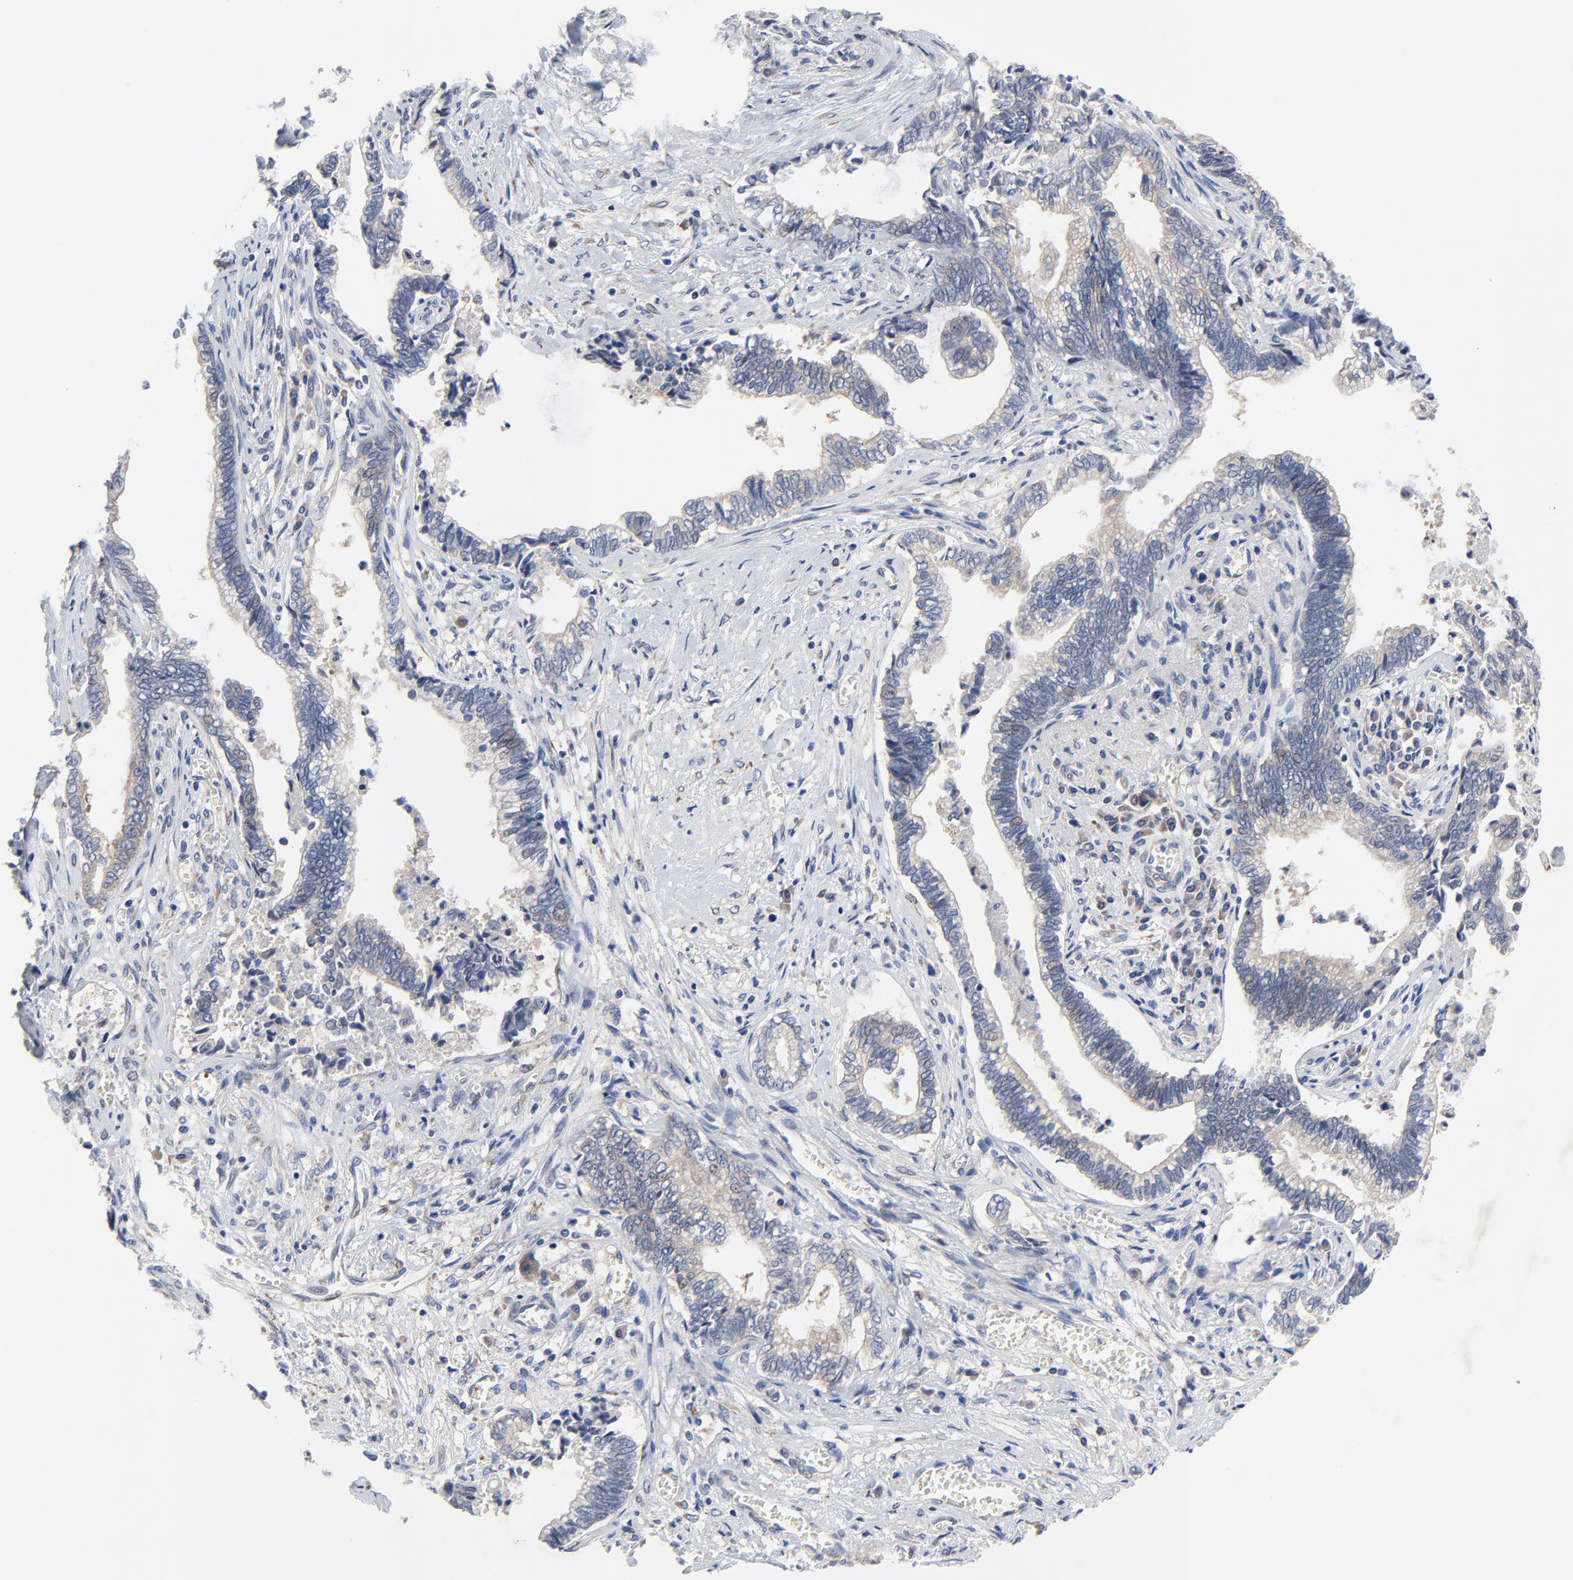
{"staining": {"intensity": "weak", "quantity": "<25%", "location": "cytoplasmic/membranous"}, "tissue": "liver cancer", "cell_type": "Tumor cells", "image_type": "cancer", "snomed": [{"axis": "morphology", "description": "Cholangiocarcinoma"}, {"axis": "topography", "description": "Liver"}], "caption": "IHC of cholangiocarcinoma (liver) shows no positivity in tumor cells. (DAB immunohistochemistry (IHC) with hematoxylin counter stain).", "gene": "VAV2", "patient": {"sex": "male", "age": 57}}